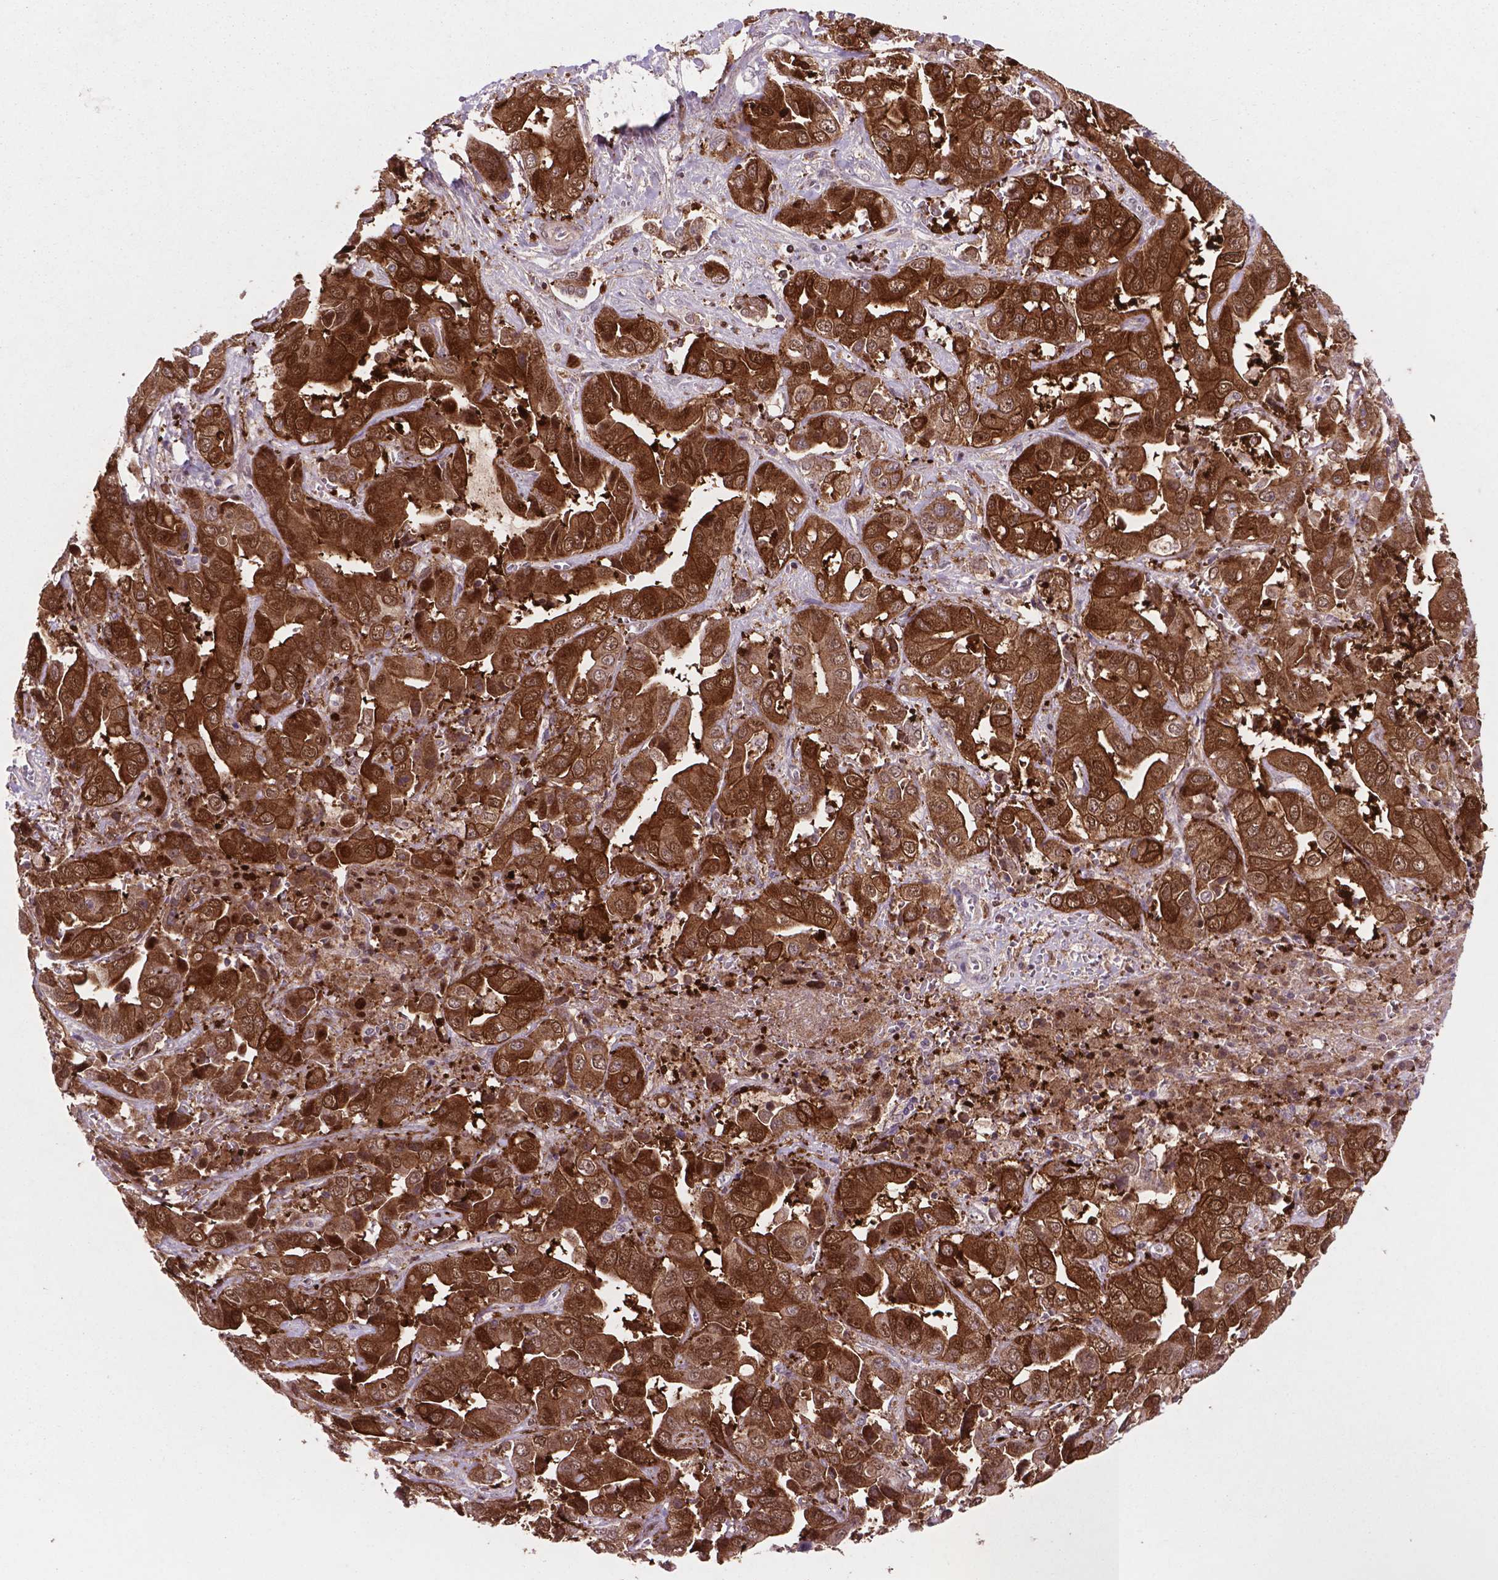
{"staining": {"intensity": "strong", "quantity": ">75%", "location": "cytoplasmic/membranous,nuclear"}, "tissue": "liver cancer", "cell_type": "Tumor cells", "image_type": "cancer", "snomed": [{"axis": "morphology", "description": "Cholangiocarcinoma"}, {"axis": "topography", "description": "Liver"}], "caption": "Liver cancer was stained to show a protein in brown. There is high levels of strong cytoplasmic/membranous and nuclear expression in about >75% of tumor cells. (DAB = brown stain, brightfield microscopy at high magnification).", "gene": "LDHA", "patient": {"sex": "female", "age": 52}}